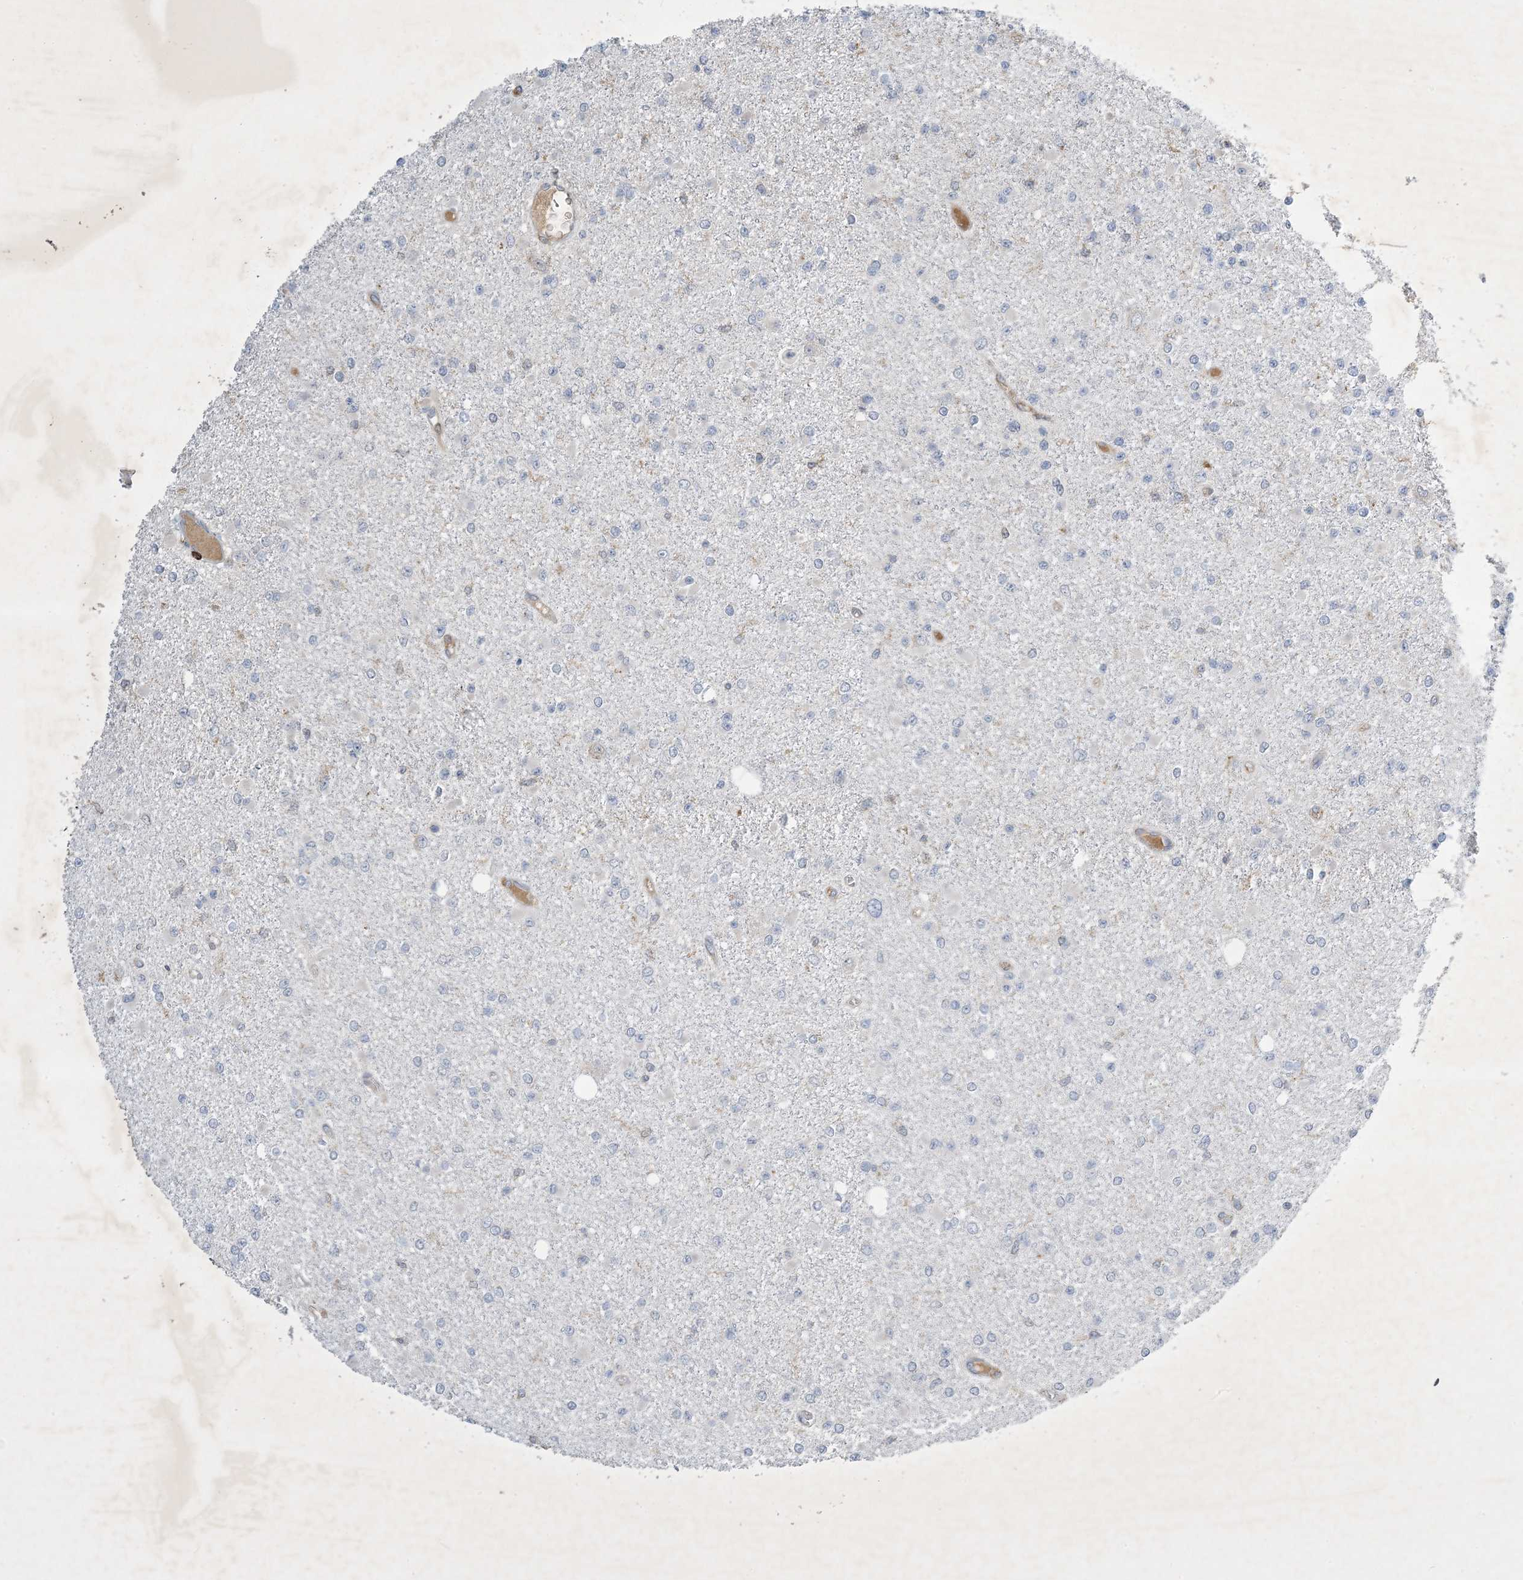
{"staining": {"intensity": "negative", "quantity": "none", "location": "none"}, "tissue": "glioma", "cell_type": "Tumor cells", "image_type": "cancer", "snomed": [{"axis": "morphology", "description": "Glioma, malignant, Low grade"}, {"axis": "topography", "description": "Brain"}], "caption": "IHC micrograph of neoplastic tissue: glioma stained with DAB (3,3'-diaminobenzidine) reveals no significant protein staining in tumor cells.", "gene": "AK9", "patient": {"sex": "female", "age": 22}}